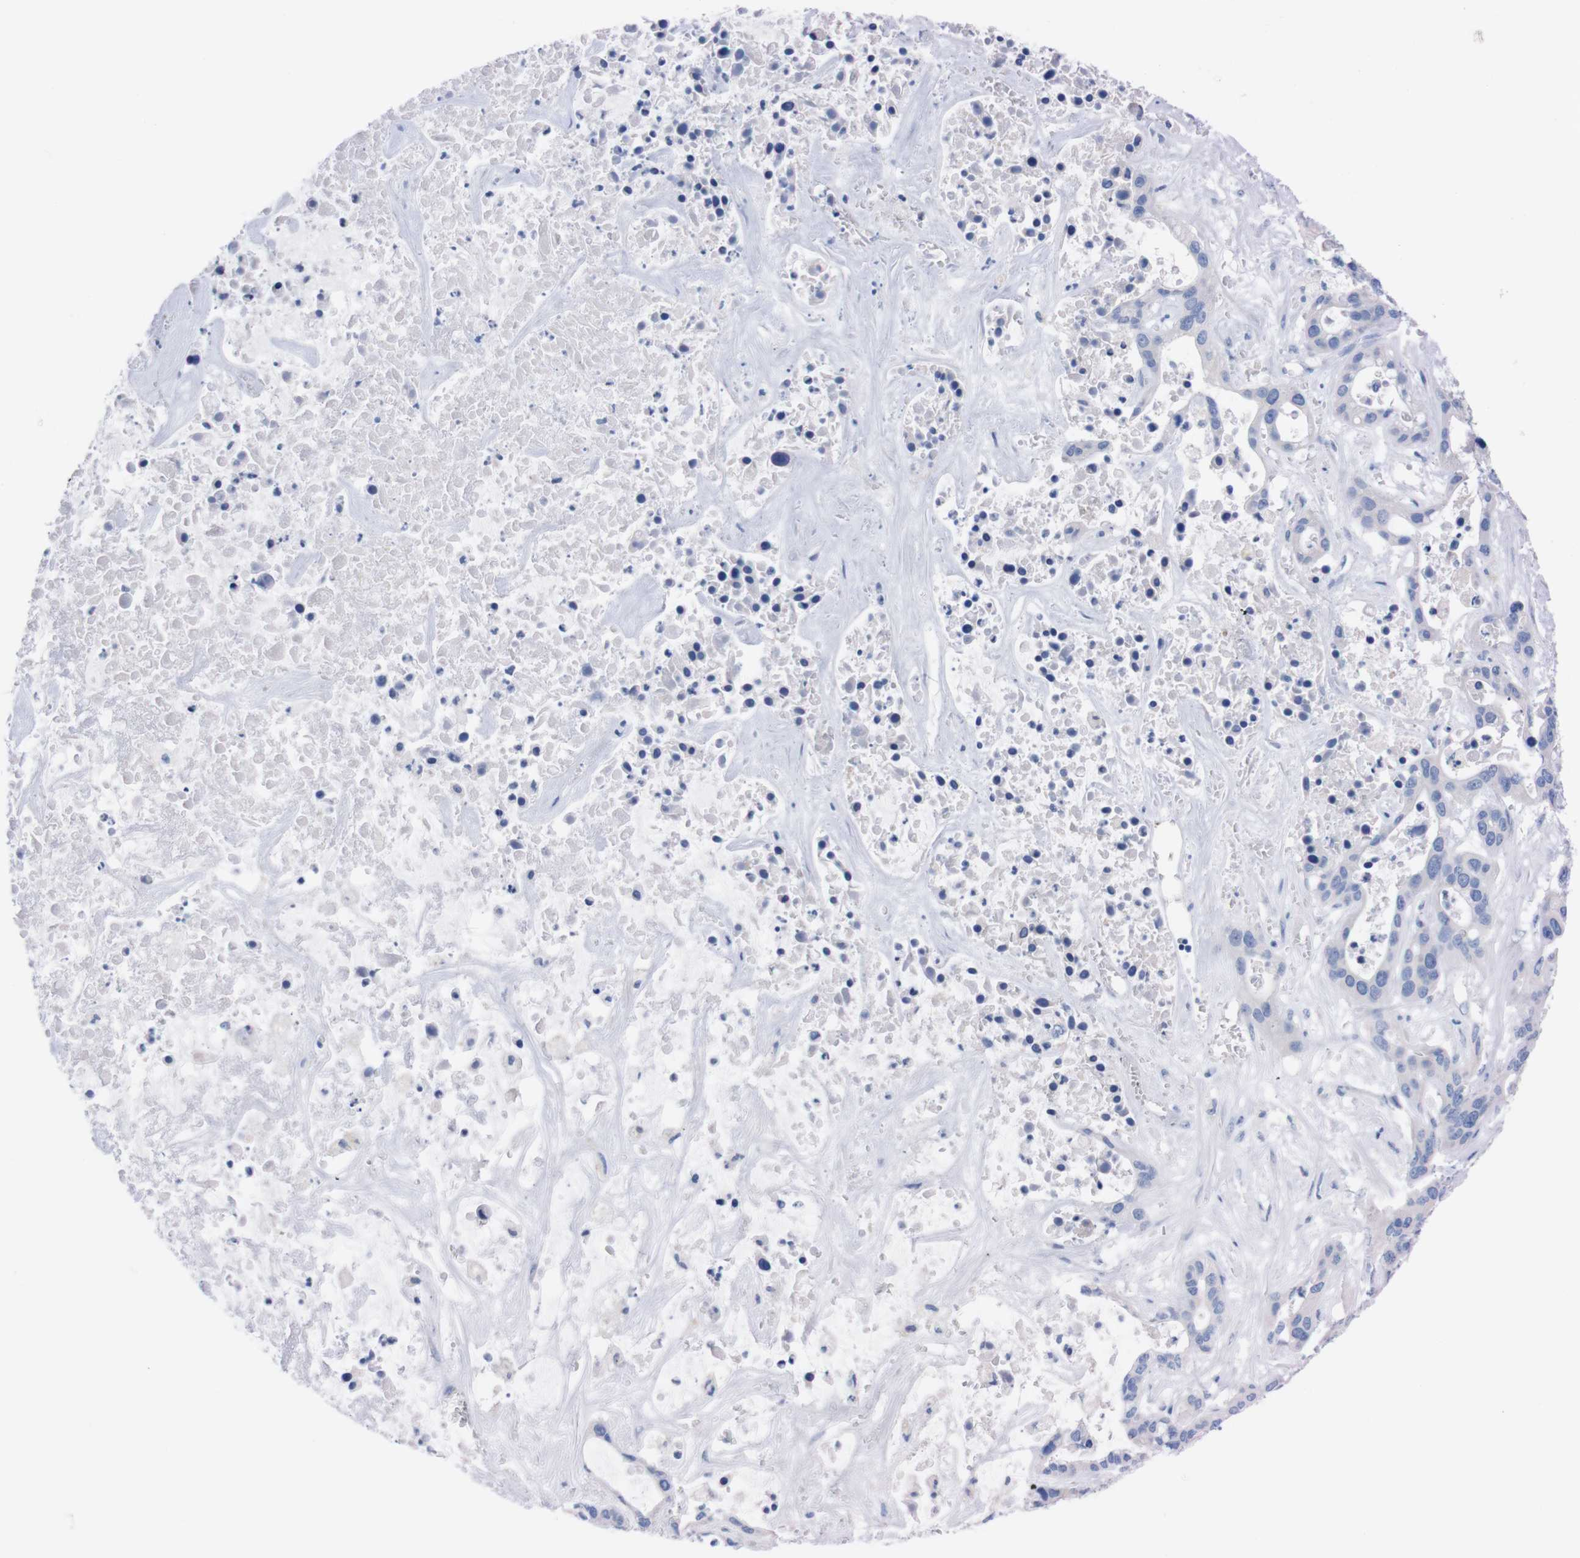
{"staining": {"intensity": "negative", "quantity": "none", "location": "none"}, "tissue": "liver cancer", "cell_type": "Tumor cells", "image_type": "cancer", "snomed": [{"axis": "morphology", "description": "Cholangiocarcinoma"}, {"axis": "topography", "description": "Liver"}], "caption": "This micrograph is of liver cancer (cholangiocarcinoma) stained with immunohistochemistry to label a protein in brown with the nuclei are counter-stained blue. There is no positivity in tumor cells.", "gene": "TMEM243", "patient": {"sex": "female", "age": 65}}